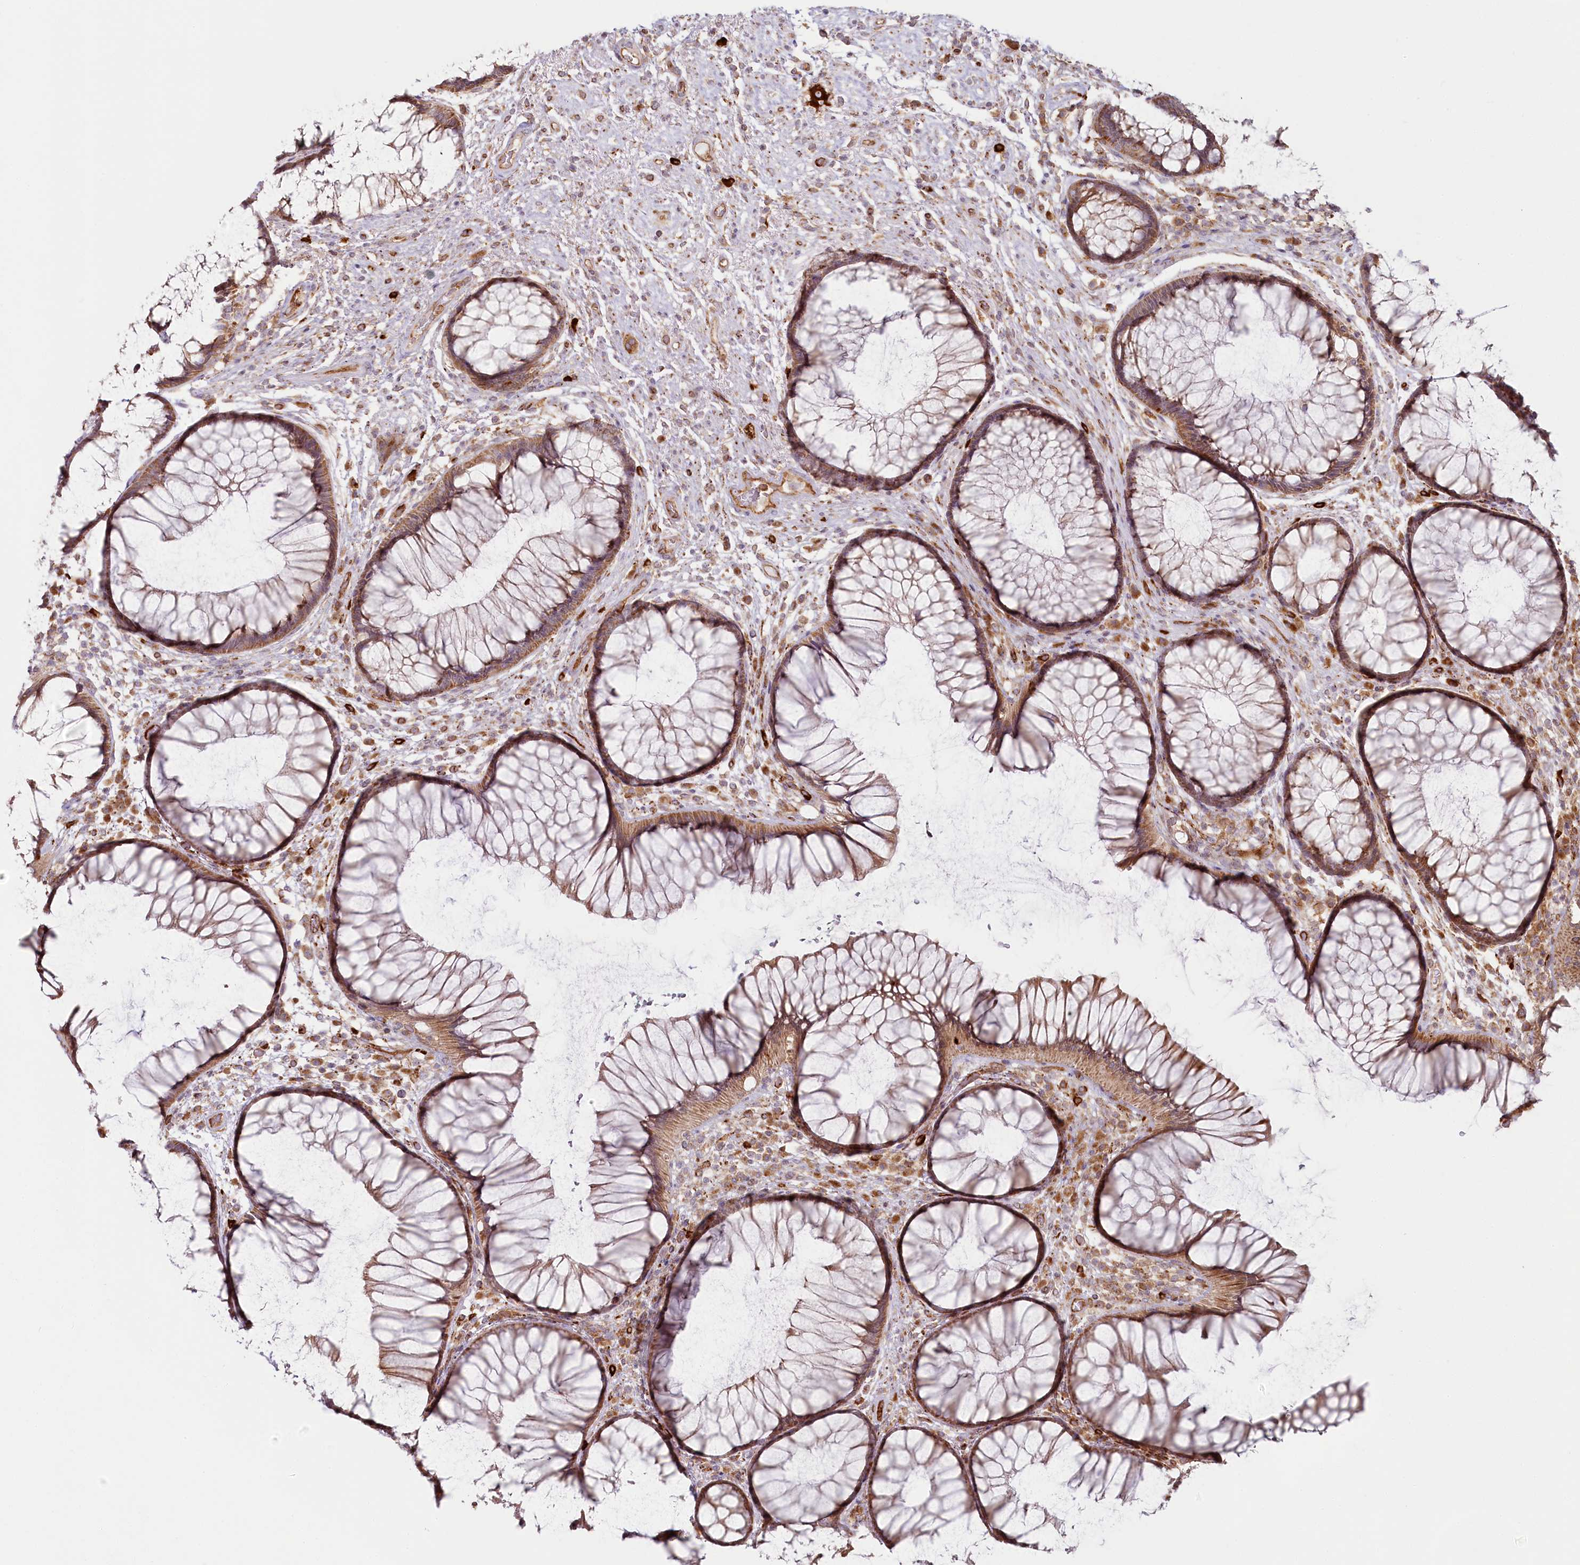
{"staining": {"intensity": "moderate", "quantity": ">75%", "location": "cytoplasmic/membranous"}, "tissue": "rectum", "cell_type": "Glandular cells", "image_type": "normal", "snomed": [{"axis": "morphology", "description": "Normal tissue, NOS"}, {"axis": "topography", "description": "Rectum"}], "caption": "A micrograph of rectum stained for a protein demonstrates moderate cytoplasmic/membranous brown staining in glandular cells. The protein is stained brown, and the nuclei are stained in blue (DAB IHC with brightfield microscopy, high magnification).", "gene": "HARS2", "patient": {"sex": "male", "age": 51}}